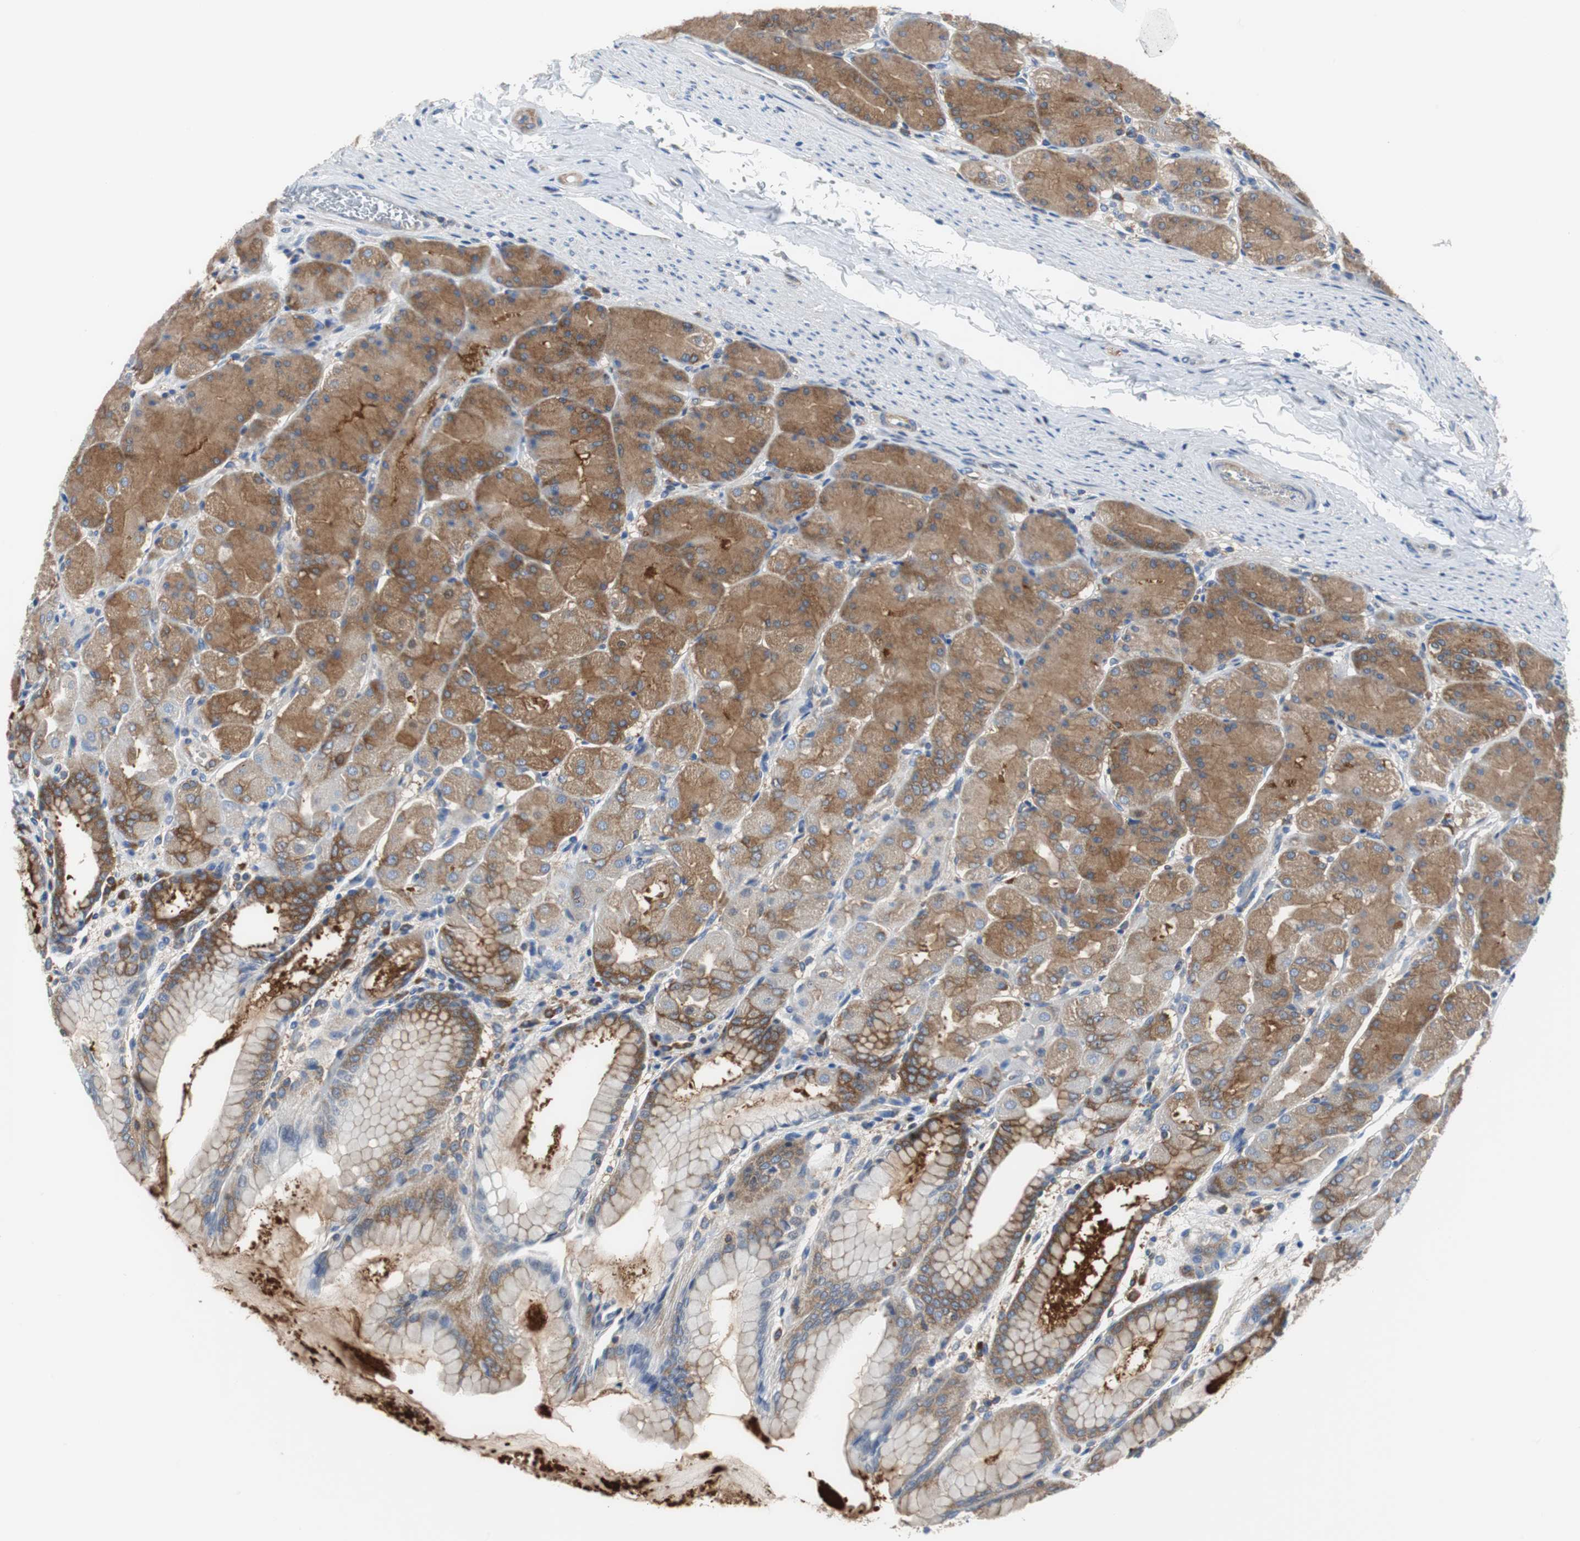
{"staining": {"intensity": "strong", "quantity": ">75%", "location": "cytoplasmic/membranous"}, "tissue": "stomach", "cell_type": "Glandular cells", "image_type": "normal", "snomed": [{"axis": "morphology", "description": "Normal tissue, NOS"}, {"axis": "topography", "description": "Stomach, upper"}], "caption": "DAB immunohistochemical staining of benign human stomach shows strong cytoplasmic/membranous protein staining in about >75% of glandular cells.", "gene": "BRAF", "patient": {"sex": "female", "age": 56}}